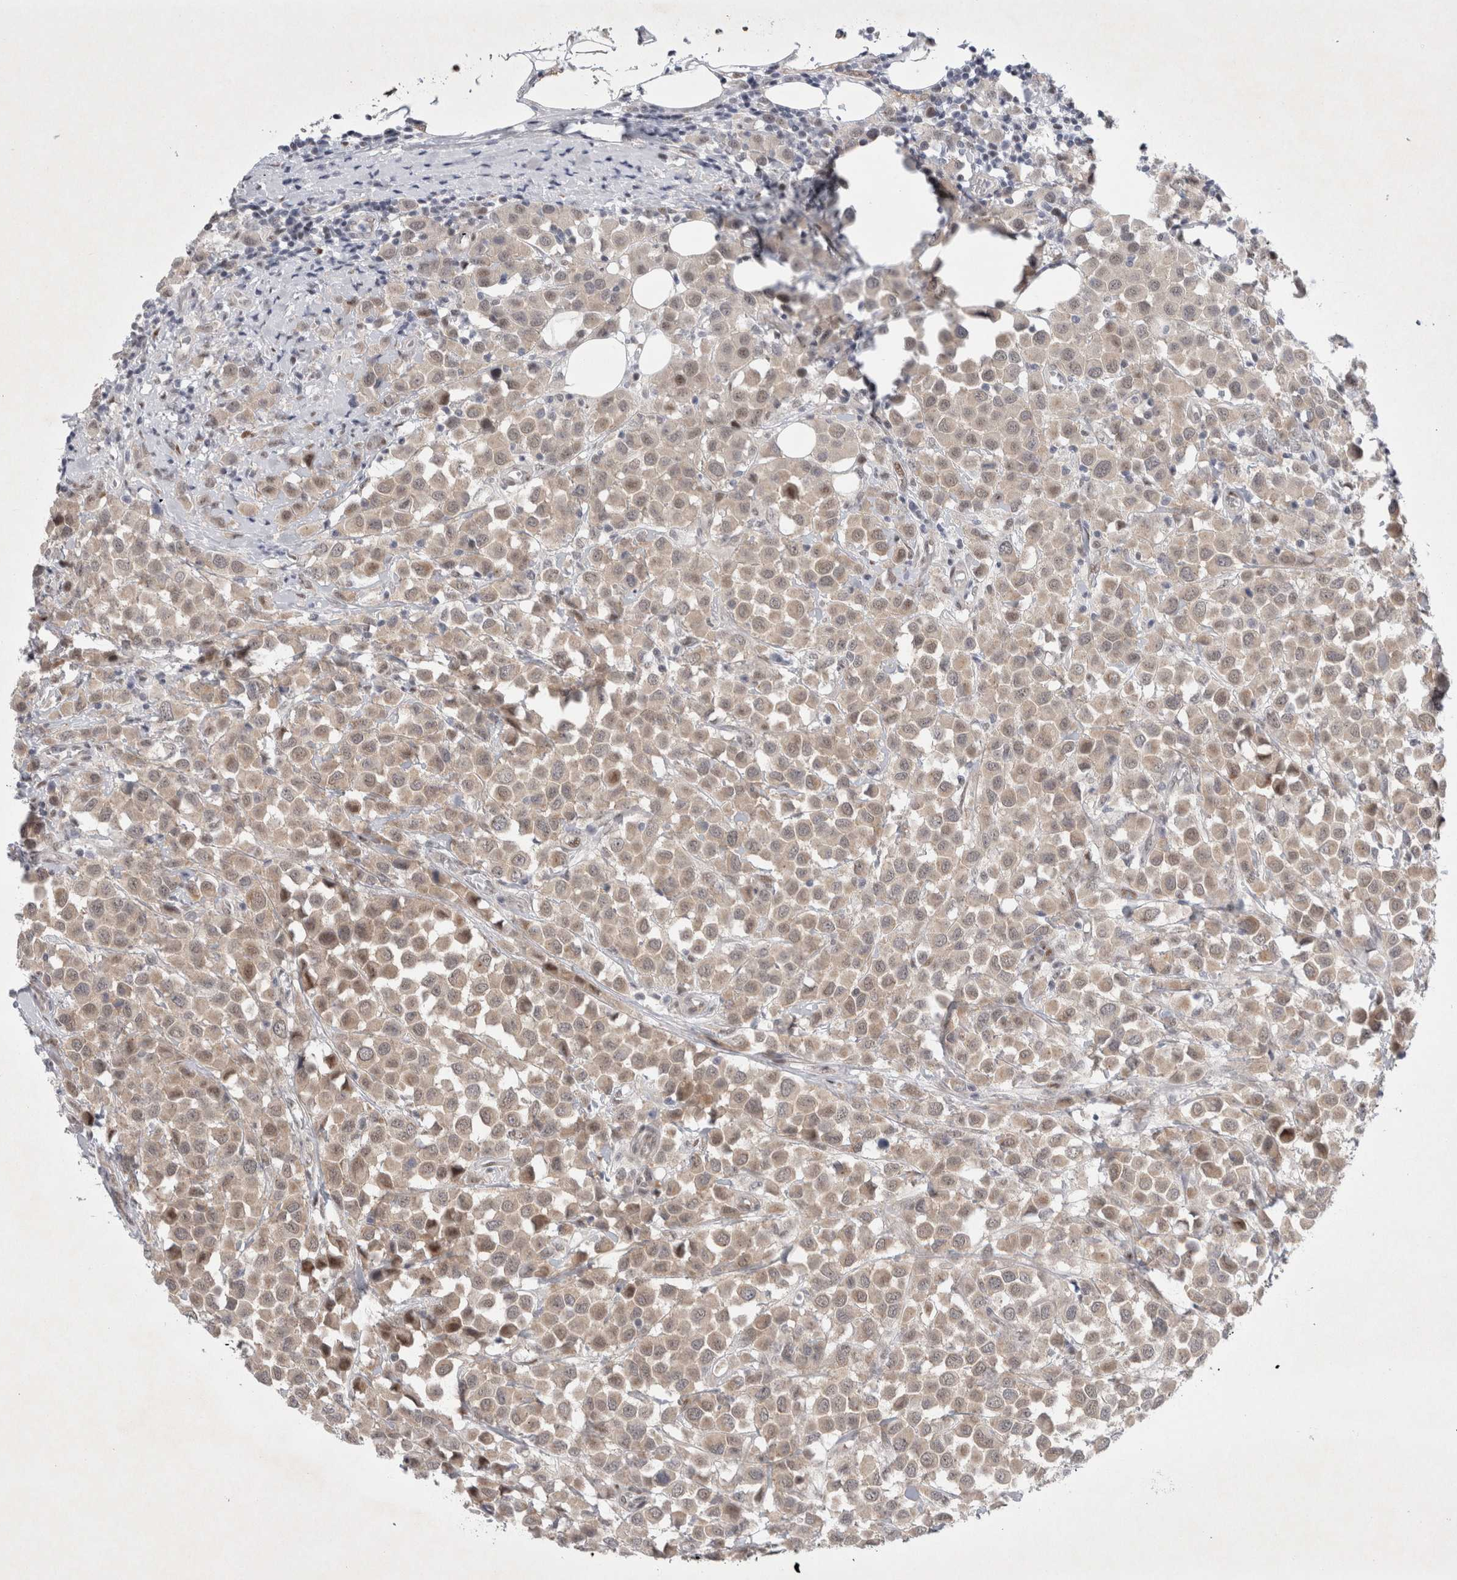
{"staining": {"intensity": "weak", "quantity": ">75%", "location": "cytoplasmic/membranous,nuclear"}, "tissue": "breast cancer", "cell_type": "Tumor cells", "image_type": "cancer", "snomed": [{"axis": "morphology", "description": "Duct carcinoma"}, {"axis": "topography", "description": "Breast"}], "caption": "Immunohistochemistry (IHC) (DAB) staining of human breast cancer displays weak cytoplasmic/membranous and nuclear protein positivity in approximately >75% of tumor cells.", "gene": "WIPF2", "patient": {"sex": "female", "age": 61}}